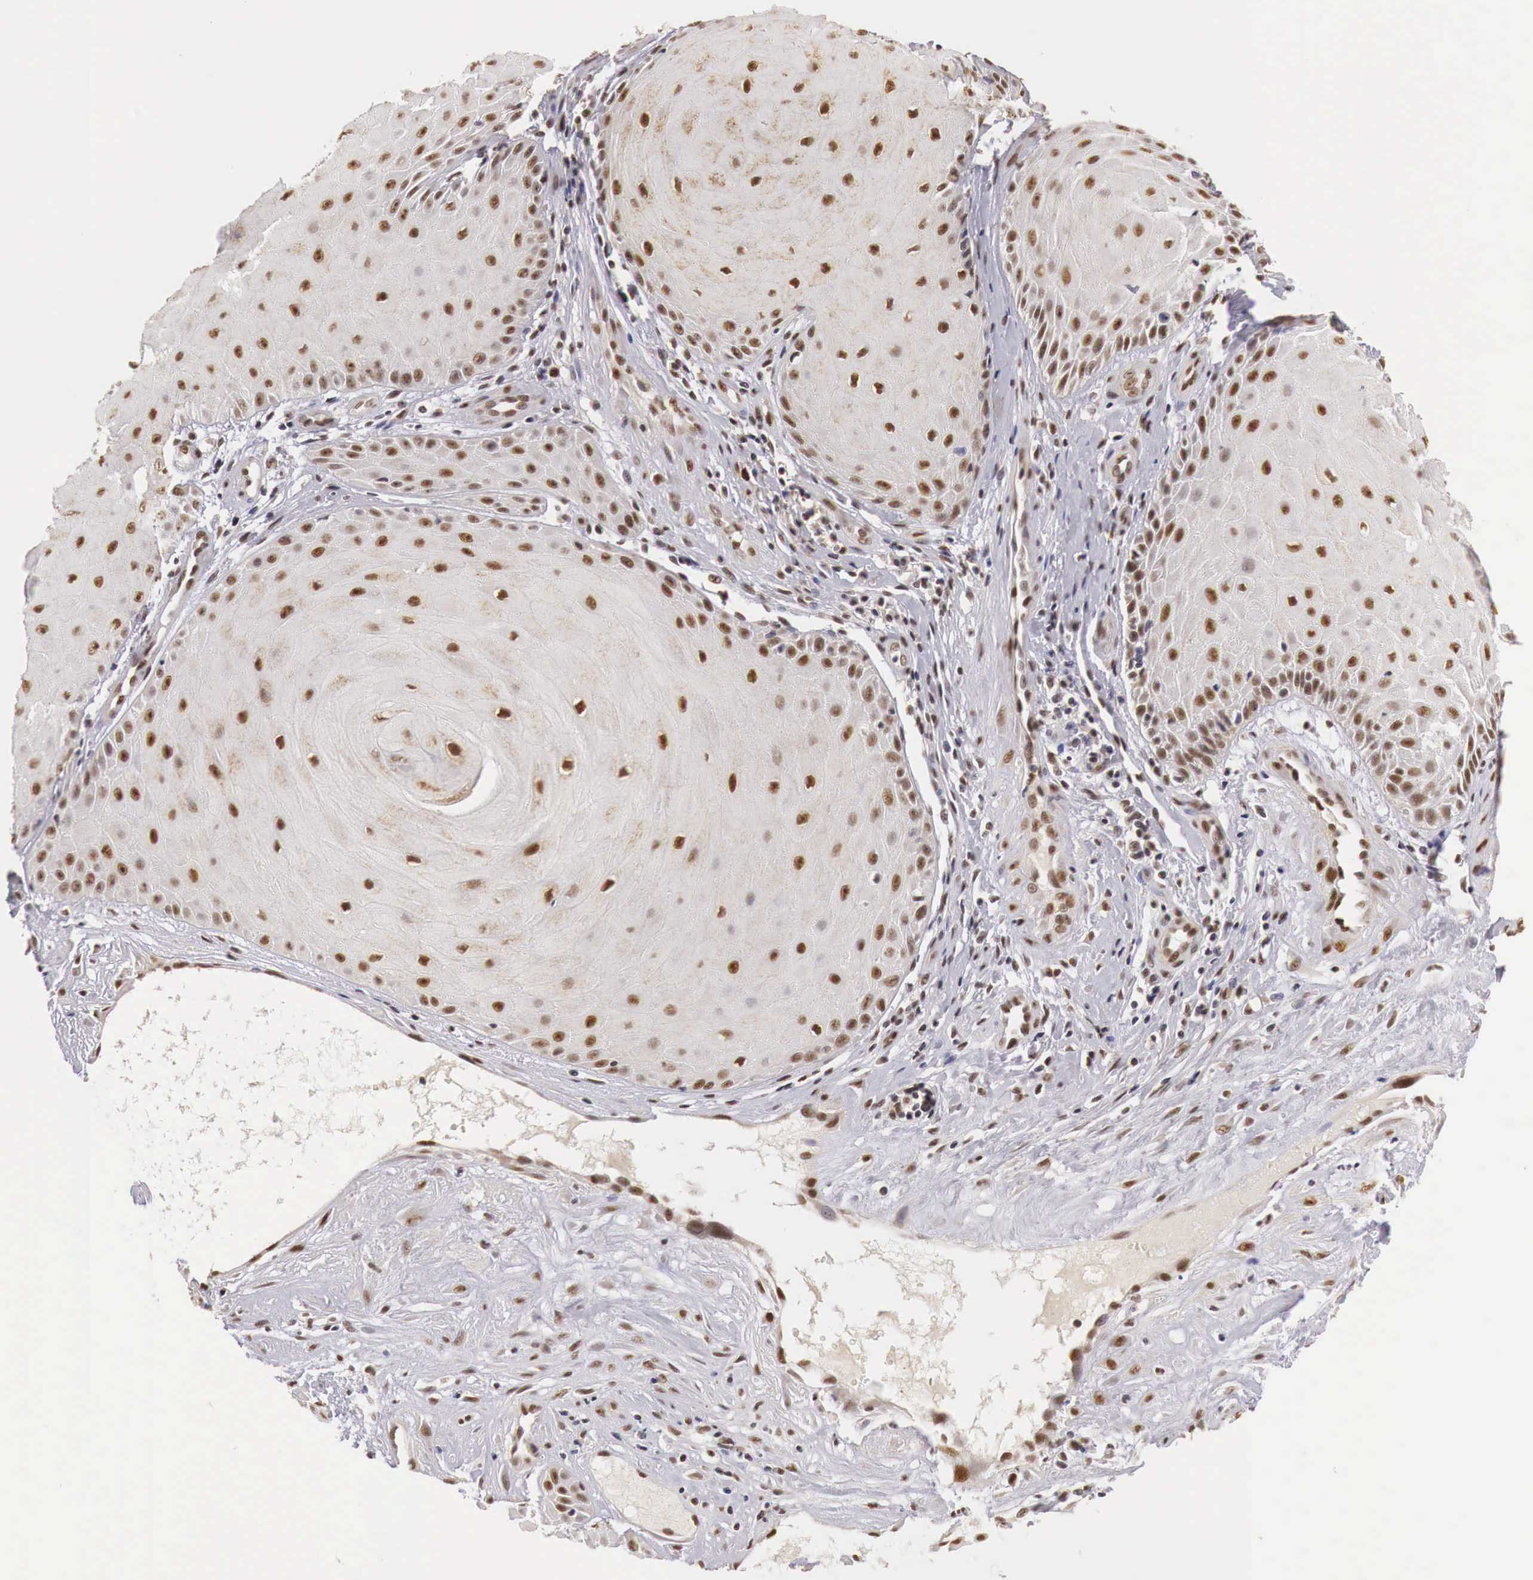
{"staining": {"intensity": "weak", "quantity": ">75%", "location": "cytoplasmic/membranous,nuclear"}, "tissue": "skin cancer", "cell_type": "Tumor cells", "image_type": "cancer", "snomed": [{"axis": "morphology", "description": "Squamous cell carcinoma, NOS"}, {"axis": "topography", "description": "Skin"}], "caption": "DAB (3,3'-diaminobenzidine) immunohistochemical staining of human skin cancer (squamous cell carcinoma) reveals weak cytoplasmic/membranous and nuclear protein positivity in about >75% of tumor cells.", "gene": "GPKOW", "patient": {"sex": "male", "age": 57}}